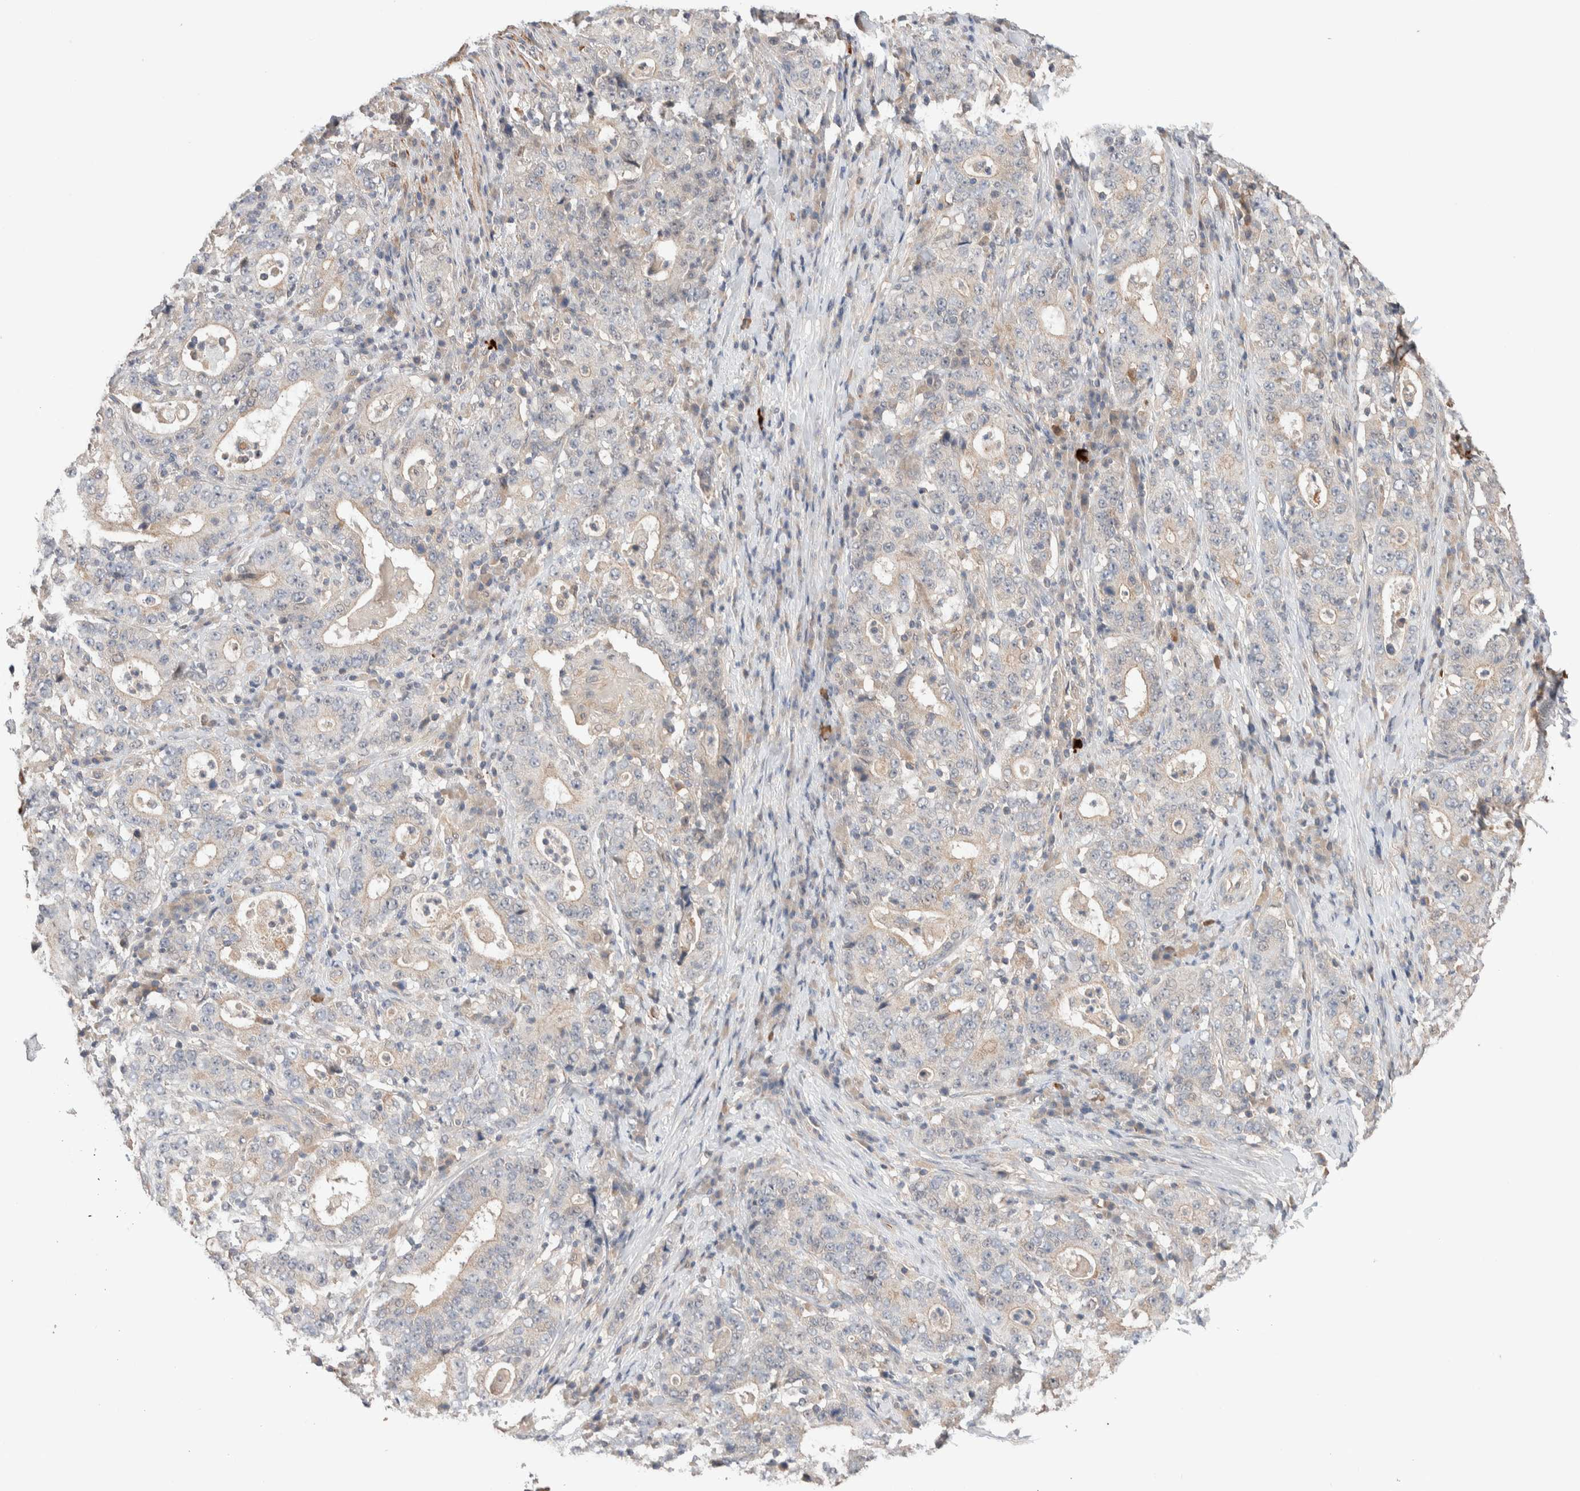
{"staining": {"intensity": "negative", "quantity": "none", "location": "none"}, "tissue": "stomach cancer", "cell_type": "Tumor cells", "image_type": "cancer", "snomed": [{"axis": "morphology", "description": "Normal tissue, NOS"}, {"axis": "morphology", "description": "Adenocarcinoma, NOS"}, {"axis": "topography", "description": "Stomach, upper"}, {"axis": "topography", "description": "Stomach"}], "caption": "High power microscopy micrograph of an immunohistochemistry photomicrograph of stomach cancer, revealing no significant expression in tumor cells. The staining was performed using DAB (3,3'-diaminobenzidine) to visualize the protein expression in brown, while the nuclei were stained in blue with hematoxylin (Magnification: 20x).", "gene": "WDR91", "patient": {"sex": "male", "age": 59}}